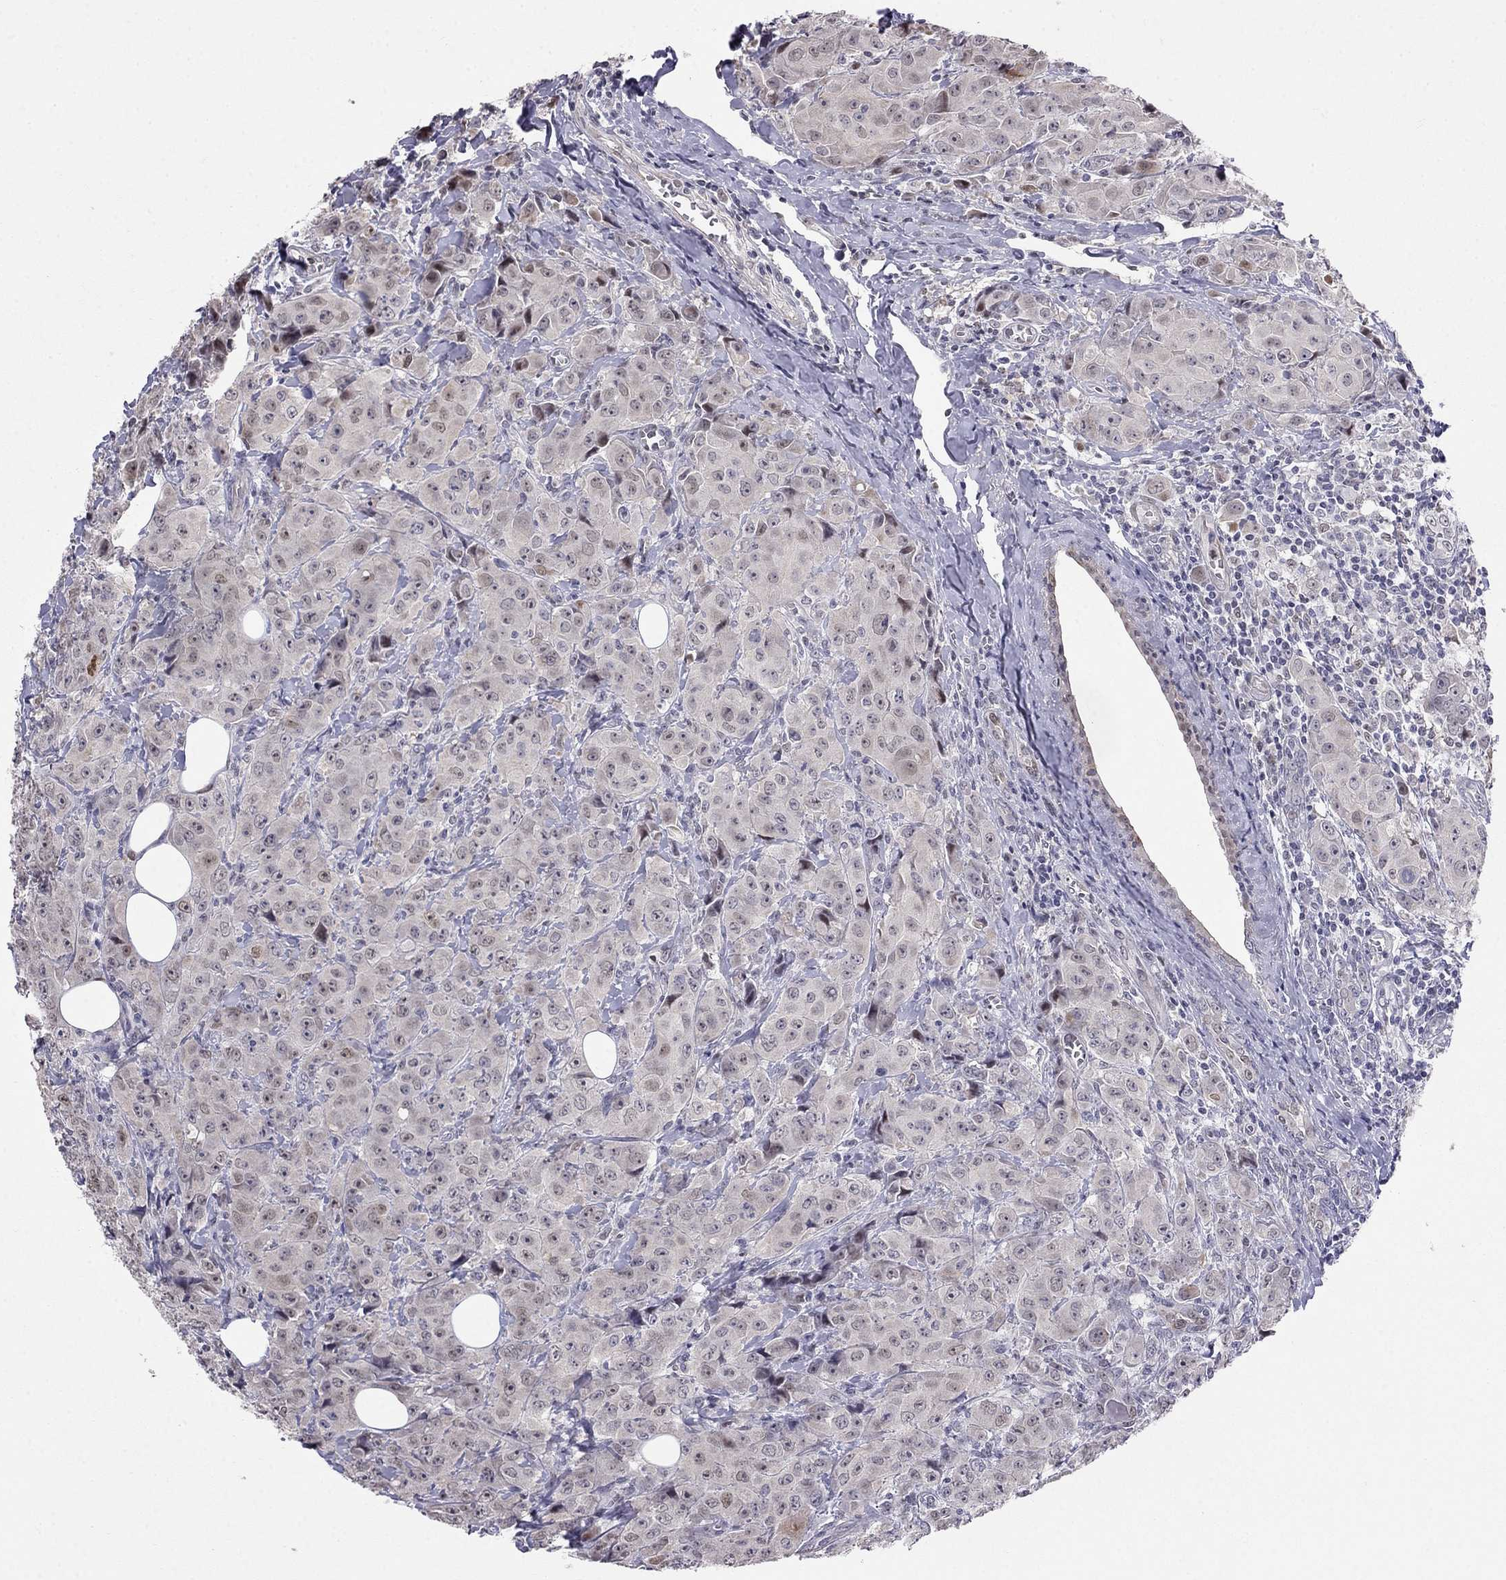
{"staining": {"intensity": "weak", "quantity": "25%-75%", "location": "cytoplasmic/membranous"}, "tissue": "breast cancer", "cell_type": "Tumor cells", "image_type": "cancer", "snomed": [{"axis": "morphology", "description": "Duct carcinoma"}, {"axis": "topography", "description": "Breast"}], "caption": "A brown stain shows weak cytoplasmic/membranous expression of a protein in human breast cancer (intraductal carcinoma) tumor cells.", "gene": "LRRC39", "patient": {"sex": "female", "age": 43}}